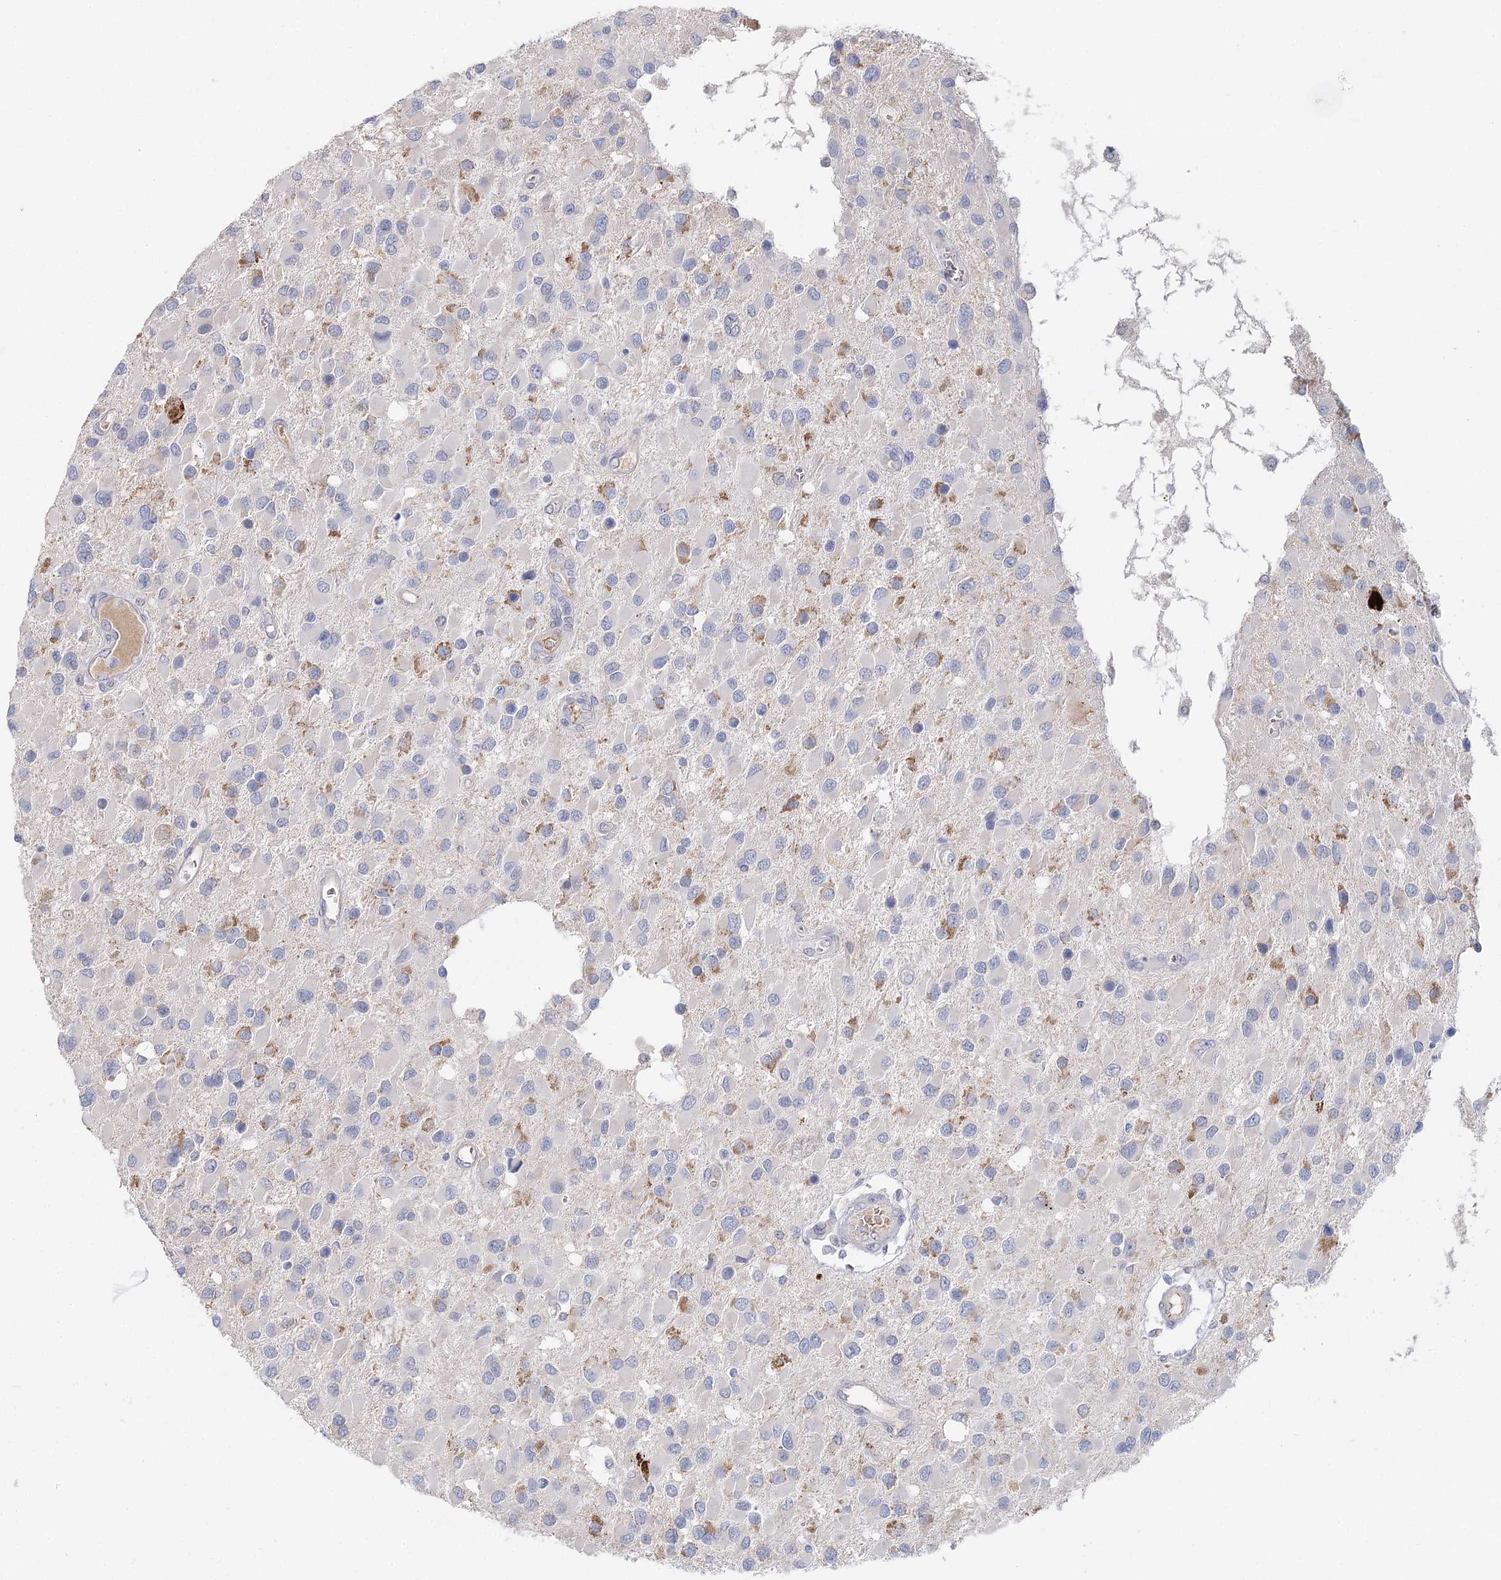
{"staining": {"intensity": "negative", "quantity": "none", "location": "none"}, "tissue": "glioma", "cell_type": "Tumor cells", "image_type": "cancer", "snomed": [{"axis": "morphology", "description": "Glioma, malignant, High grade"}, {"axis": "topography", "description": "Brain"}], "caption": "Immunohistochemistry of human glioma reveals no positivity in tumor cells. Brightfield microscopy of IHC stained with DAB (3,3'-diaminobenzidine) (brown) and hematoxylin (blue), captured at high magnification.", "gene": "ARHGAP44", "patient": {"sex": "male", "age": 53}}